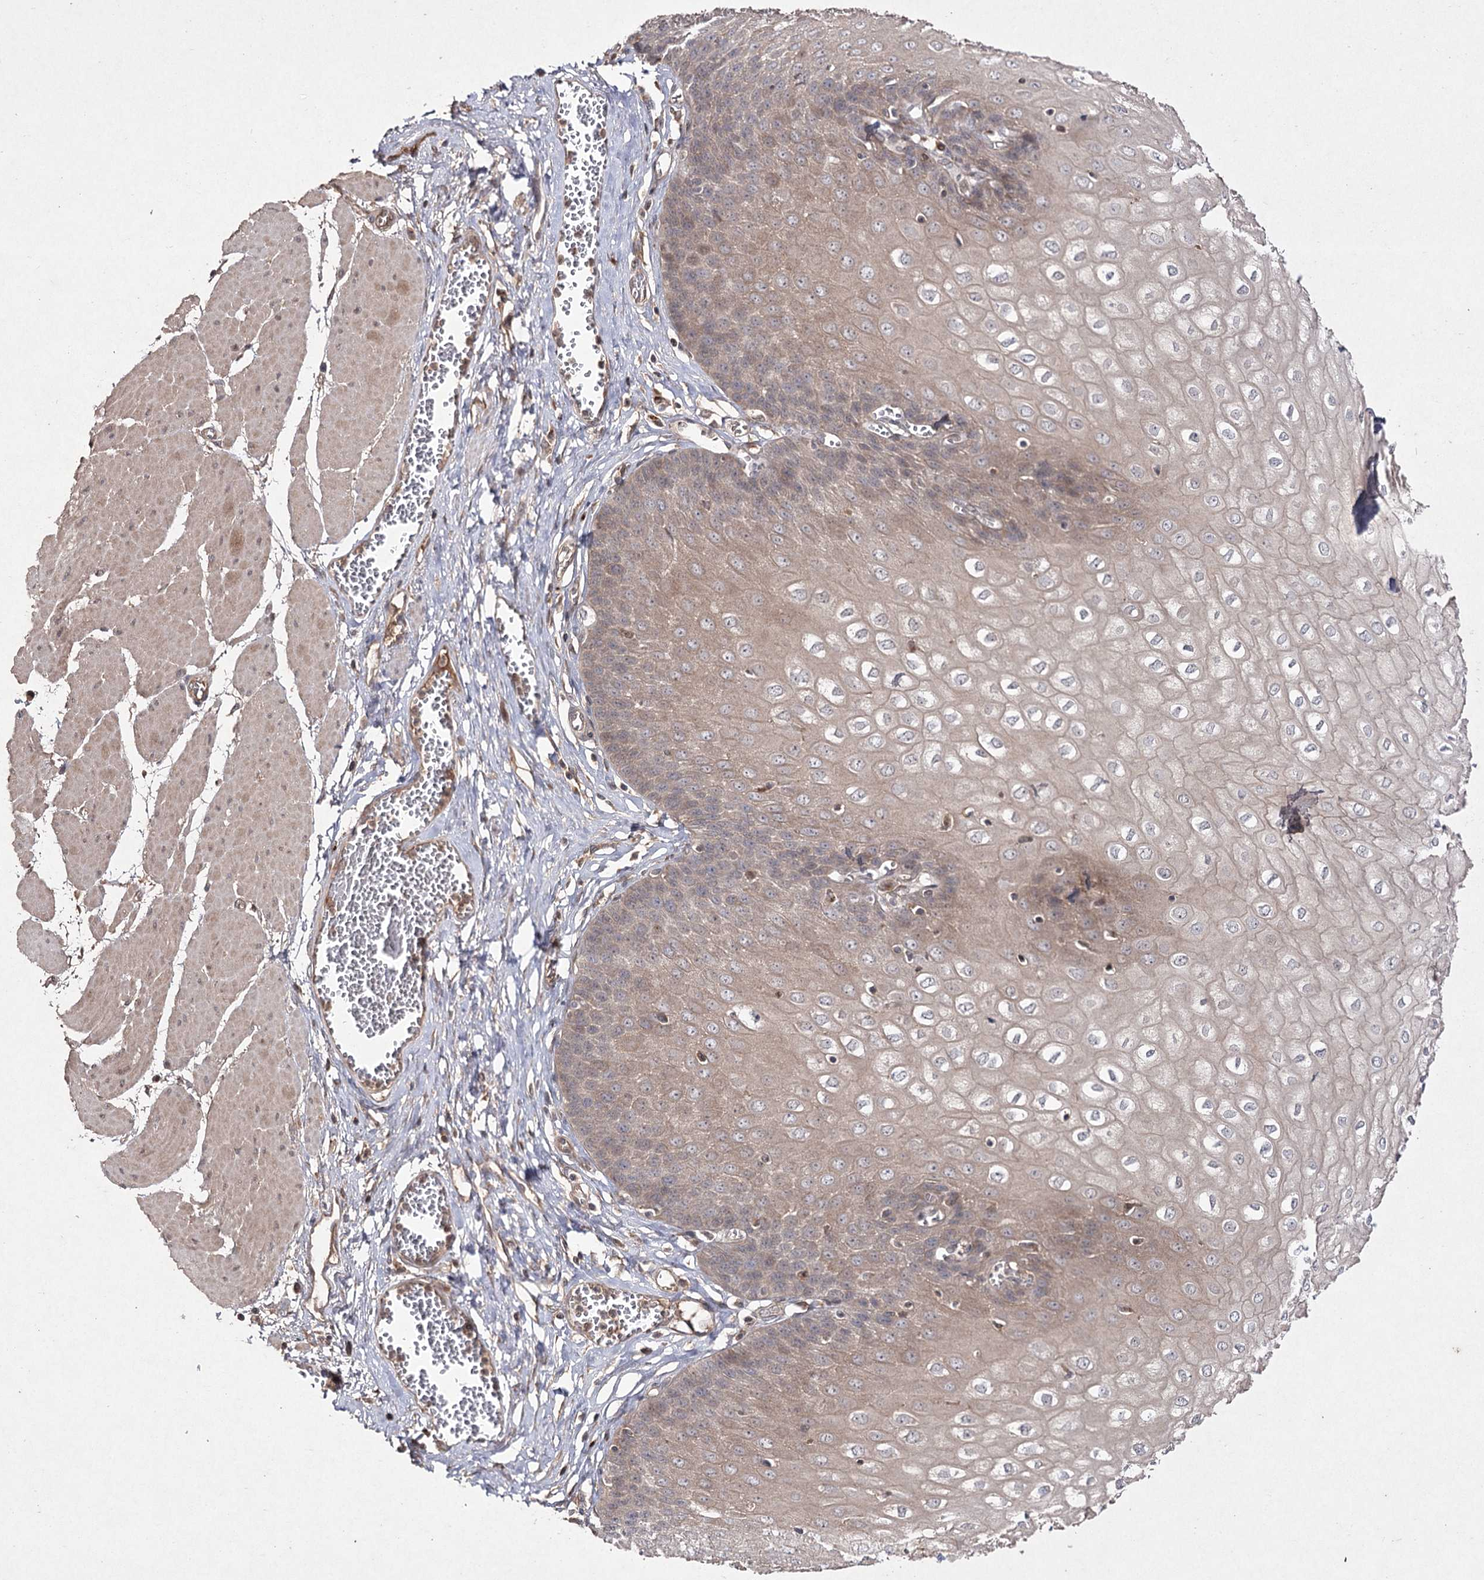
{"staining": {"intensity": "moderate", "quantity": ">75%", "location": "cytoplasmic/membranous"}, "tissue": "esophagus", "cell_type": "Squamous epithelial cells", "image_type": "normal", "snomed": [{"axis": "morphology", "description": "Normal tissue, NOS"}, {"axis": "topography", "description": "Esophagus"}], "caption": "This is a micrograph of immunohistochemistry staining of normal esophagus, which shows moderate positivity in the cytoplasmic/membranous of squamous epithelial cells.", "gene": "FANCL", "patient": {"sex": "male", "age": 60}}